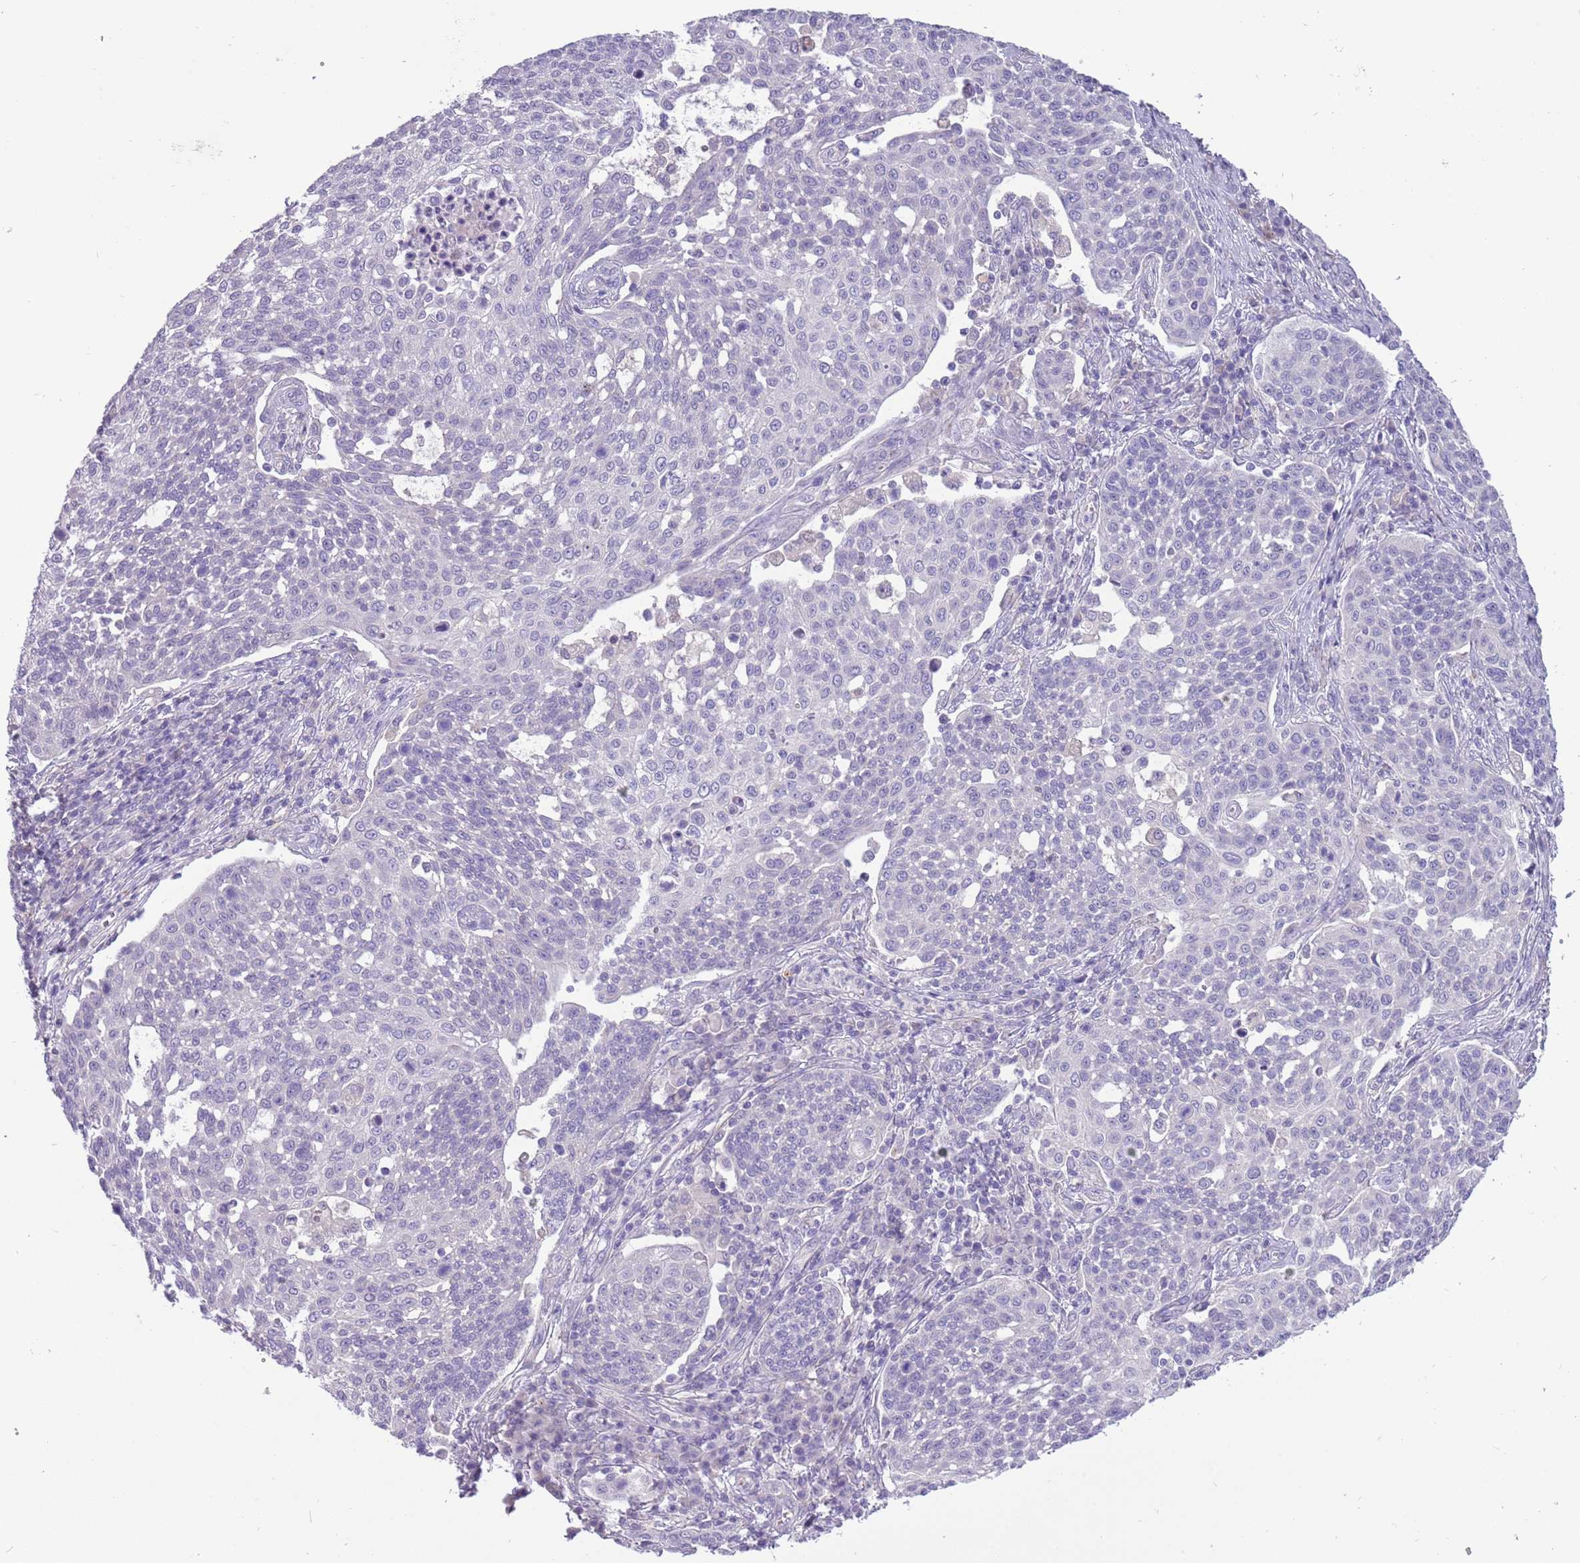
{"staining": {"intensity": "negative", "quantity": "none", "location": "none"}, "tissue": "cervical cancer", "cell_type": "Tumor cells", "image_type": "cancer", "snomed": [{"axis": "morphology", "description": "Squamous cell carcinoma, NOS"}, {"axis": "topography", "description": "Cervix"}], "caption": "Micrograph shows no significant protein staining in tumor cells of cervical cancer (squamous cell carcinoma).", "gene": "CFAP73", "patient": {"sex": "female", "age": 34}}